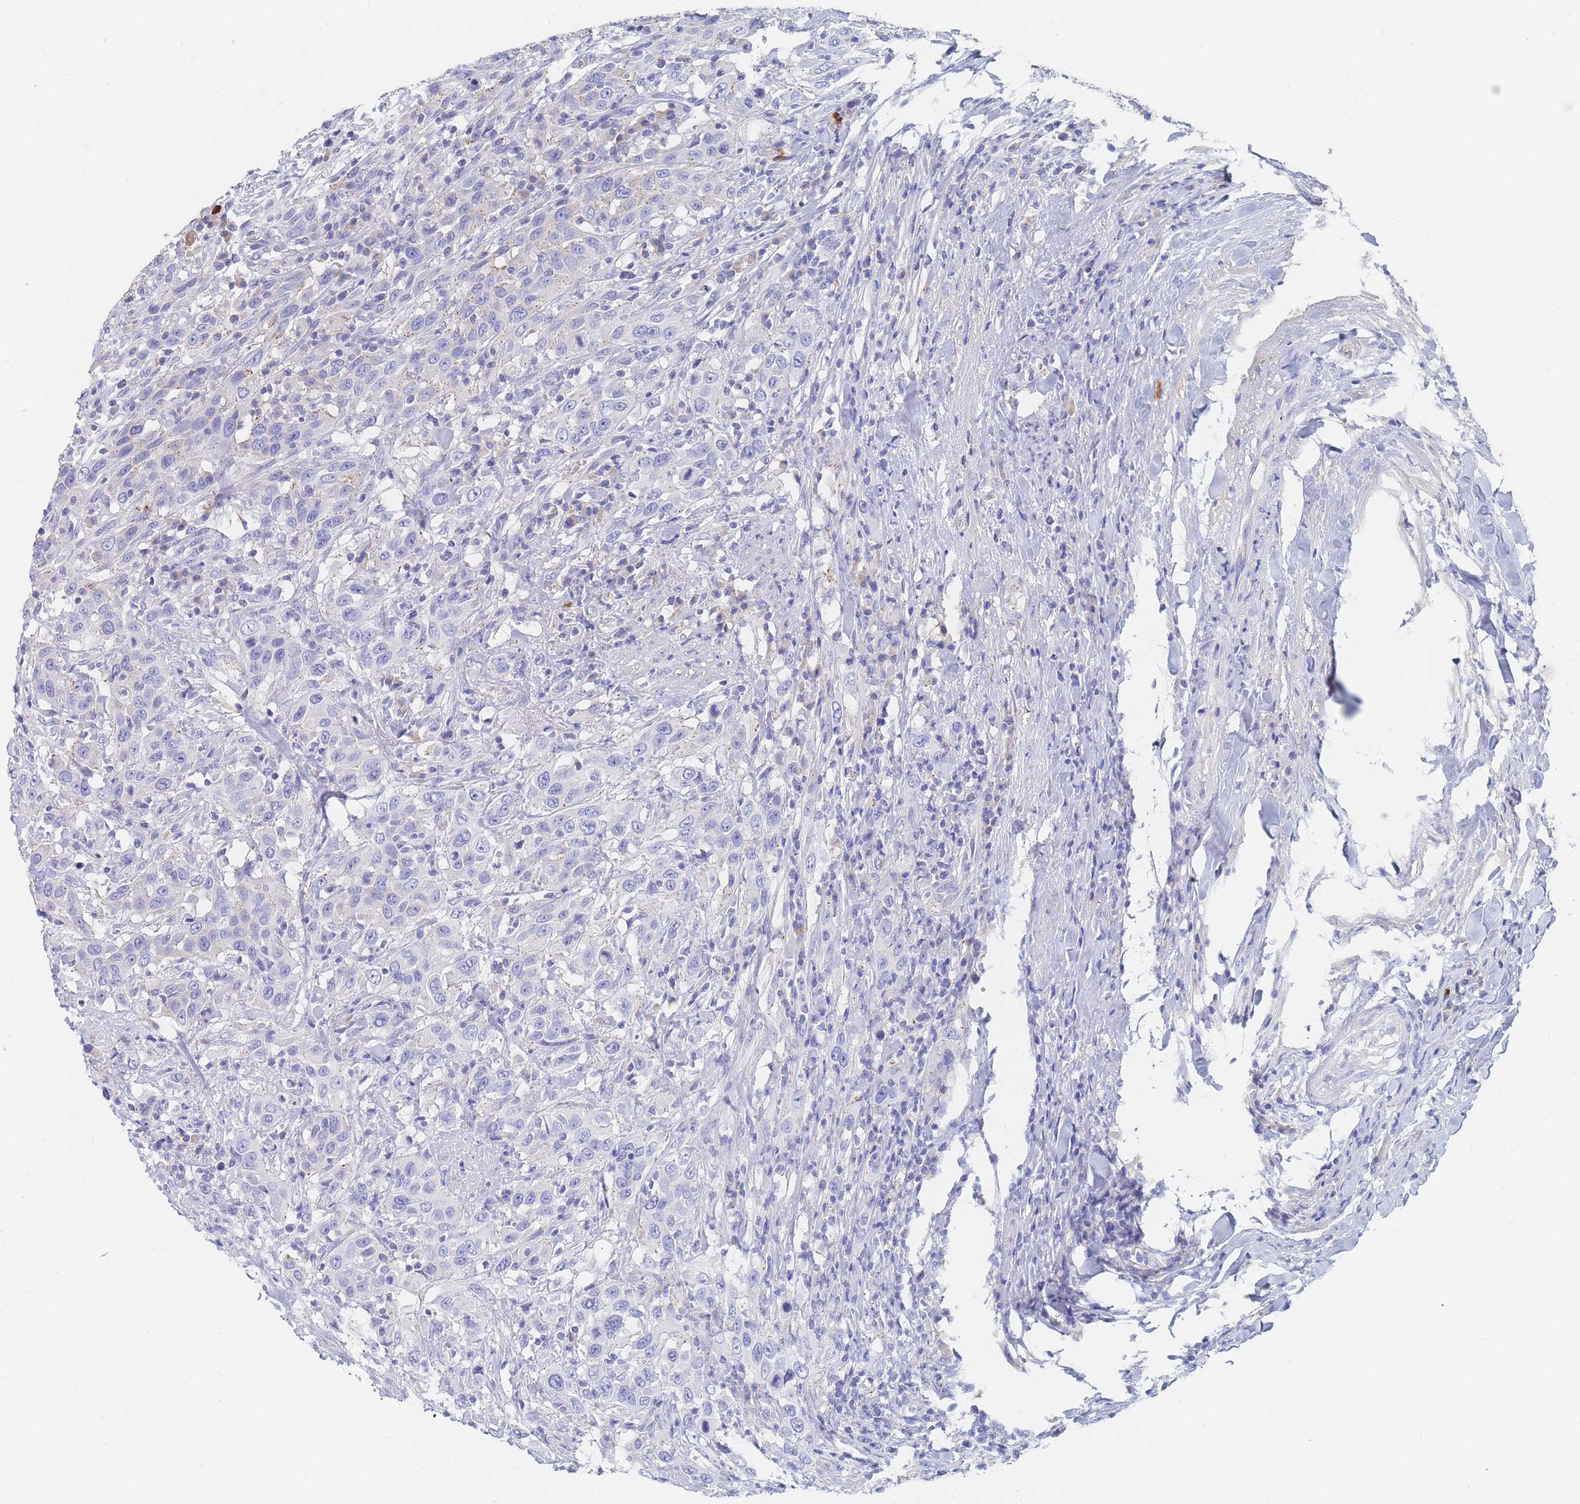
{"staining": {"intensity": "negative", "quantity": "none", "location": "none"}, "tissue": "urothelial cancer", "cell_type": "Tumor cells", "image_type": "cancer", "snomed": [{"axis": "morphology", "description": "Urothelial carcinoma, High grade"}, {"axis": "topography", "description": "Urinary bladder"}], "caption": "This image is of urothelial cancer stained with IHC to label a protein in brown with the nuclei are counter-stained blue. There is no staining in tumor cells.", "gene": "SLC25A35", "patient": {"sex": "male", "age": 61}}